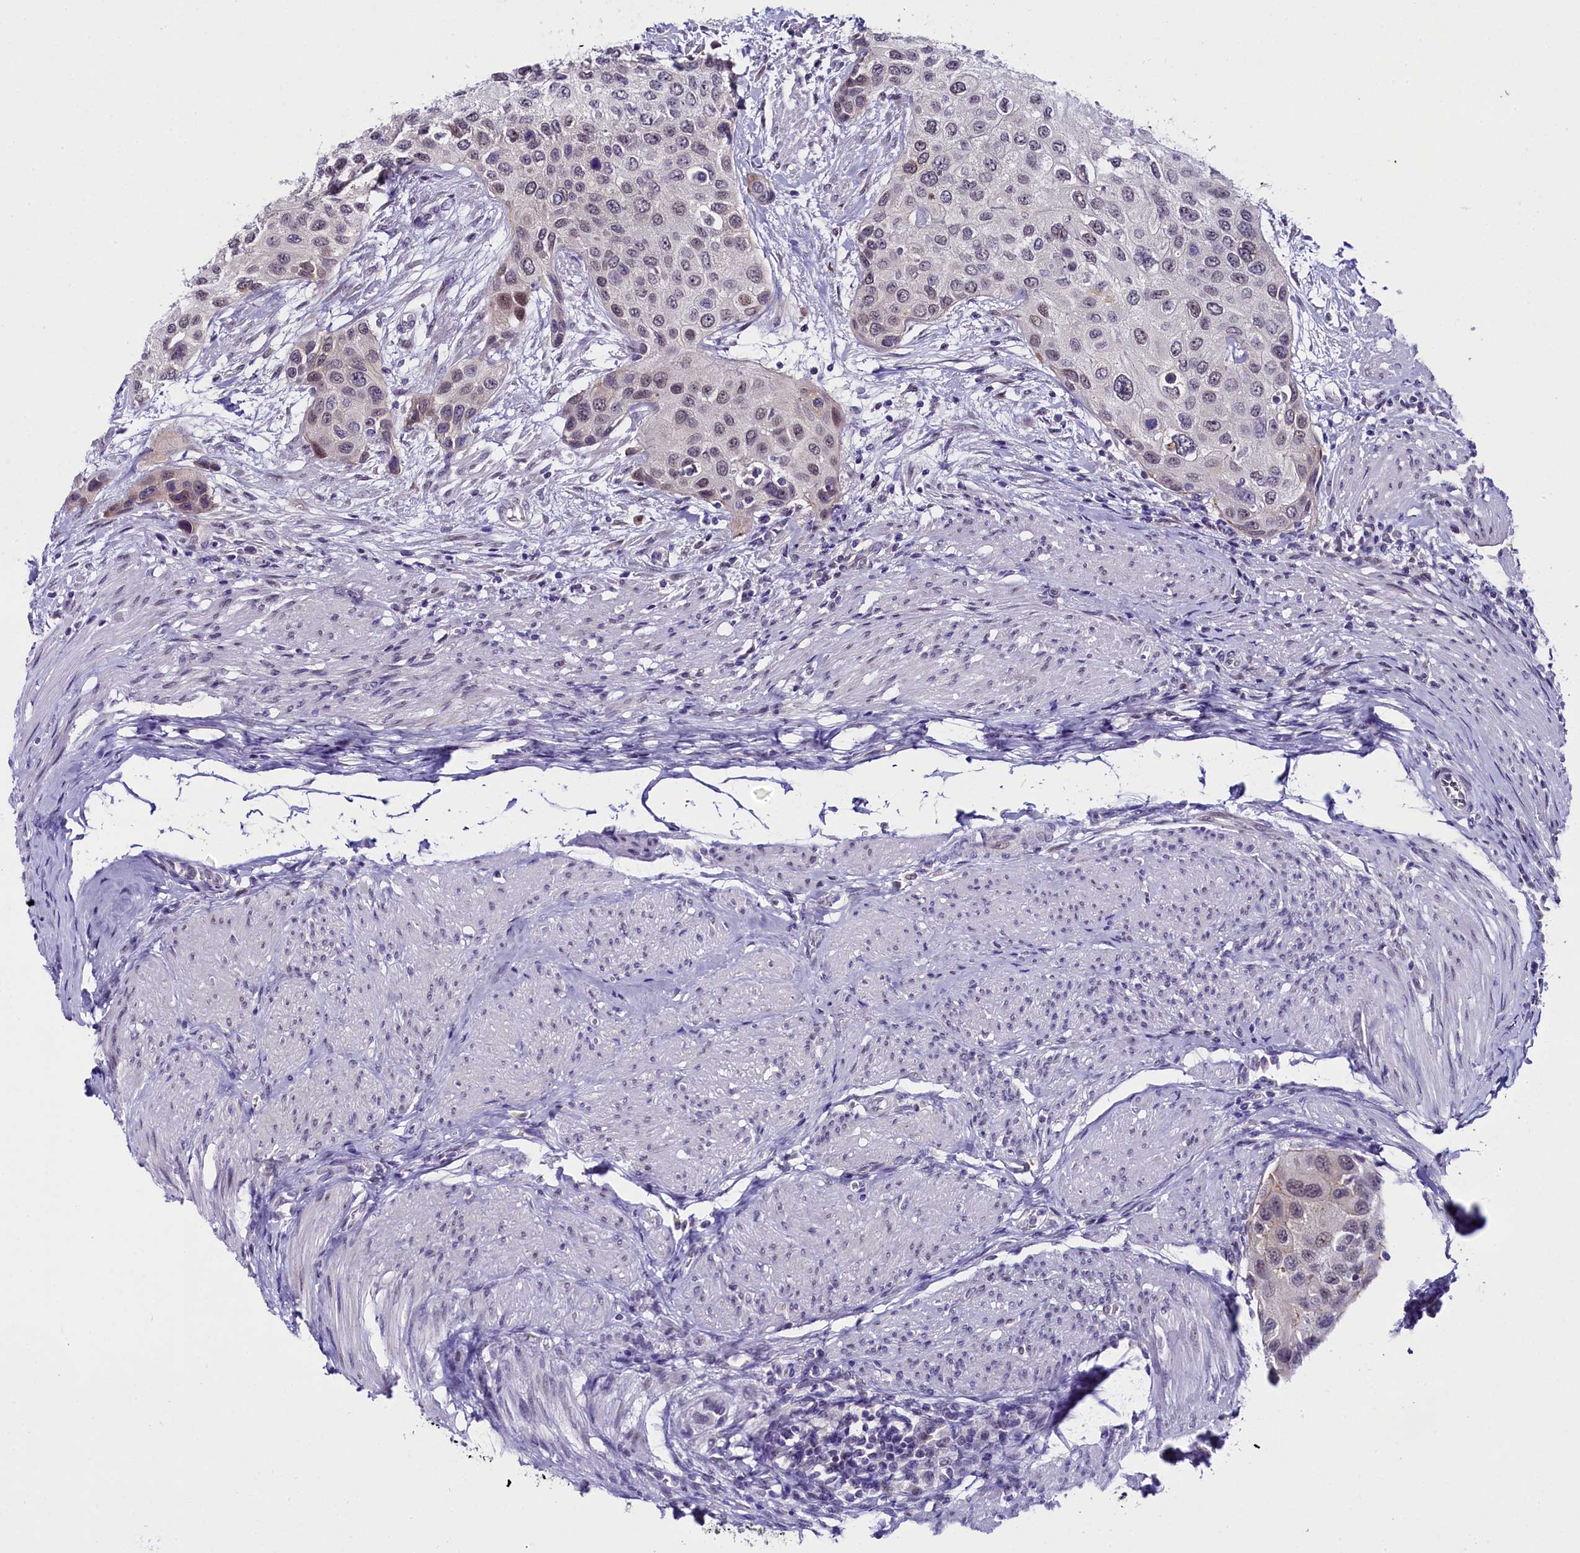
{"staining": {"intensity": "weak", "quantity": "25%-75%", "location": "nuclear"}, "tissue": "urothelial cancer", "cell_type": "Tumor cells", "image_type": "cancer", "snomed": [{"axis": "morphology", "description": "Normal tissue, NOS"}, {"axis": "morphology", "description": "Urothelial carcinoma, High grade"}, {"axis": "topography", "description": "Vascular tissue"}, {"axis": "topography", "description": "Urinary bladder"}], "caption": "Immunohistochemistry (IHC) image of neoplastic tissue: urothelial cancer stained using immunohistochemistry (IHC) displays low levels of weak protein expression localized specifically in the nuclear of tumor cells, appearing as a nuclear brown color.", "gene": "OSGEP", "patient": {"sex": "female", "age": 56}}